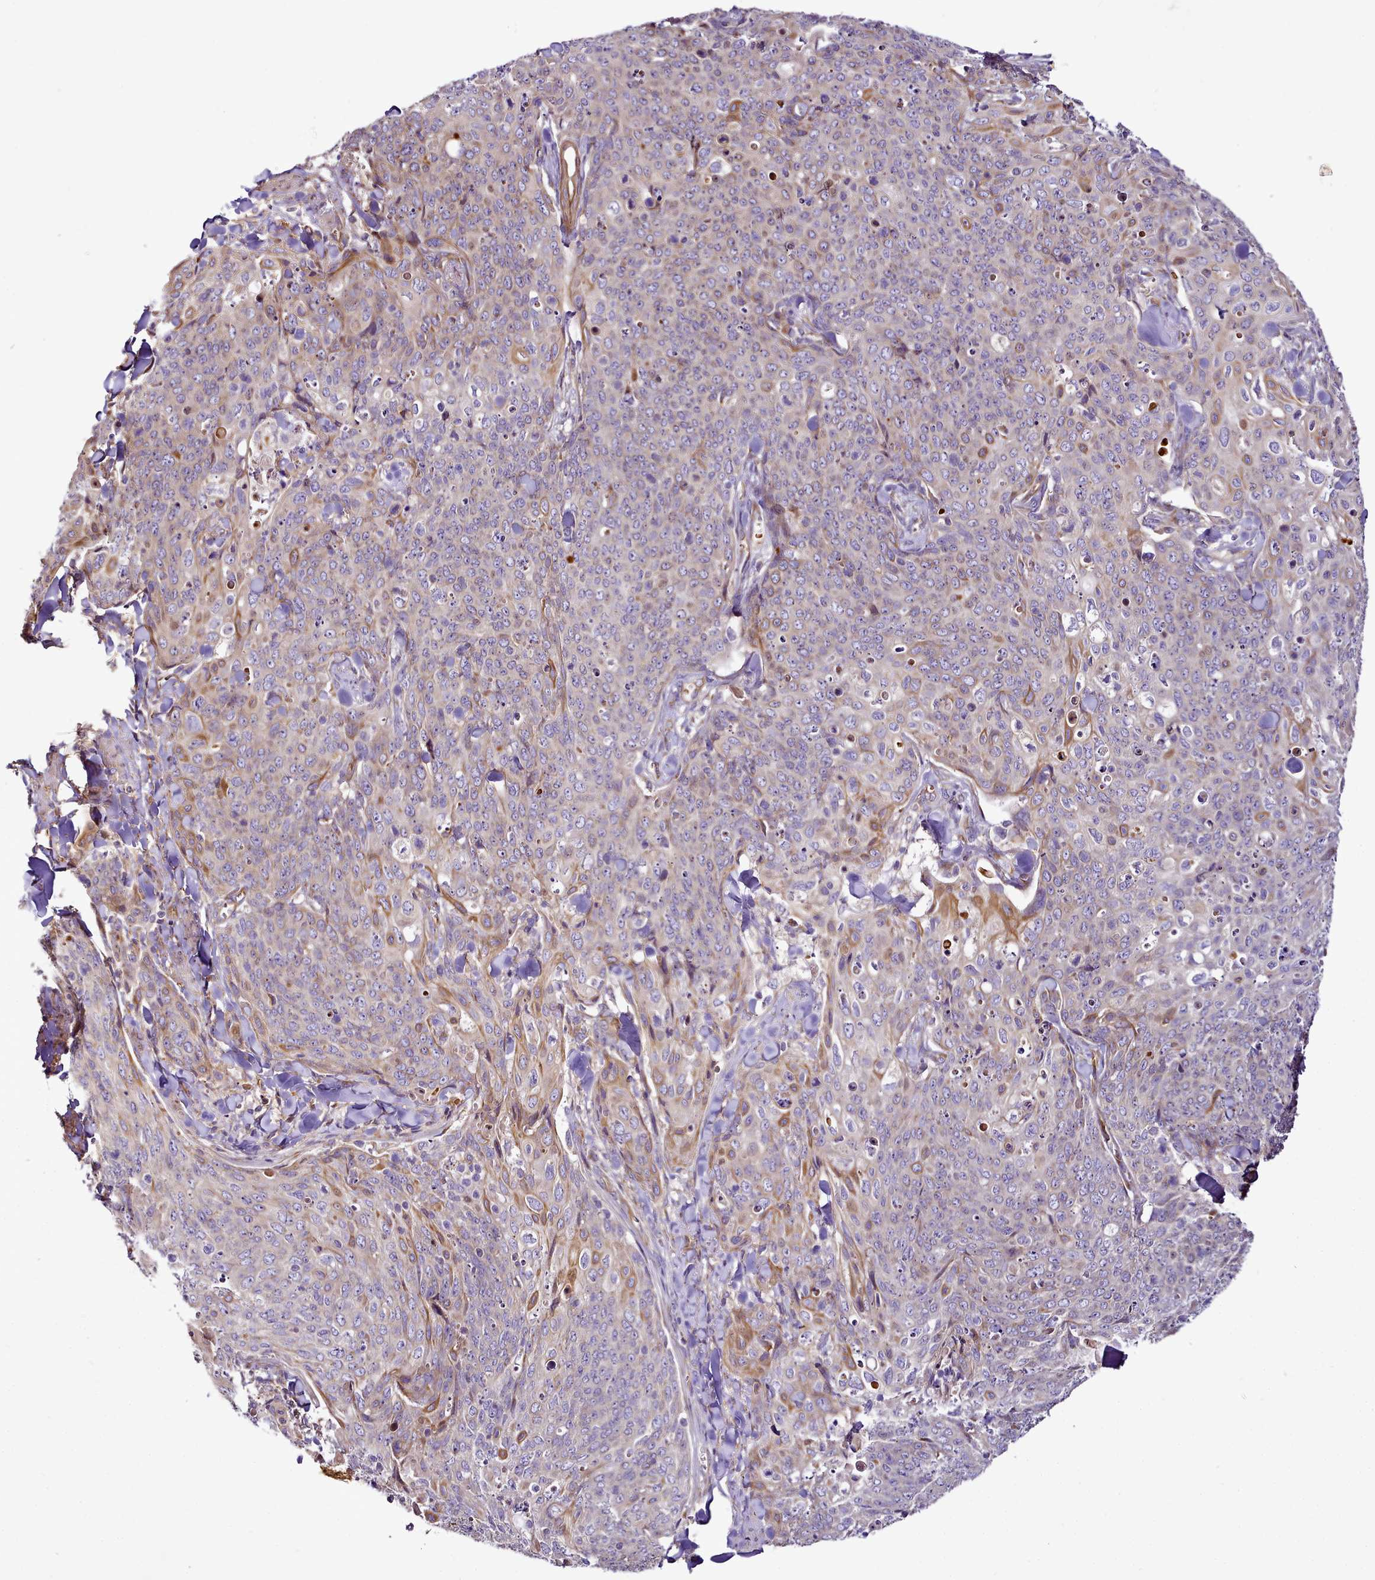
{"staining": {"intensity": "moderate", "quantity": "<25%", "location": "cytoplasmic/membranous"}, "tissue": "skin cancer", "cell_type": "Tumor cells", "image_type": "cancer", "snomed": [{"axis": "morphology", "description": "Squamous cell carcinoma, NOS"}, {"axis": "topography", "description": "Skin"}, {"axis": "topography", "description": "Vulva"}], "caption": "Protein staining of skin squamous cell carcinoma tissue displays moderate cytoplasmic/membranous positivity in approximately <25% of tumor cells.", "gene": "NBPF1", "patient": {"sex": "female", "age": 85}}